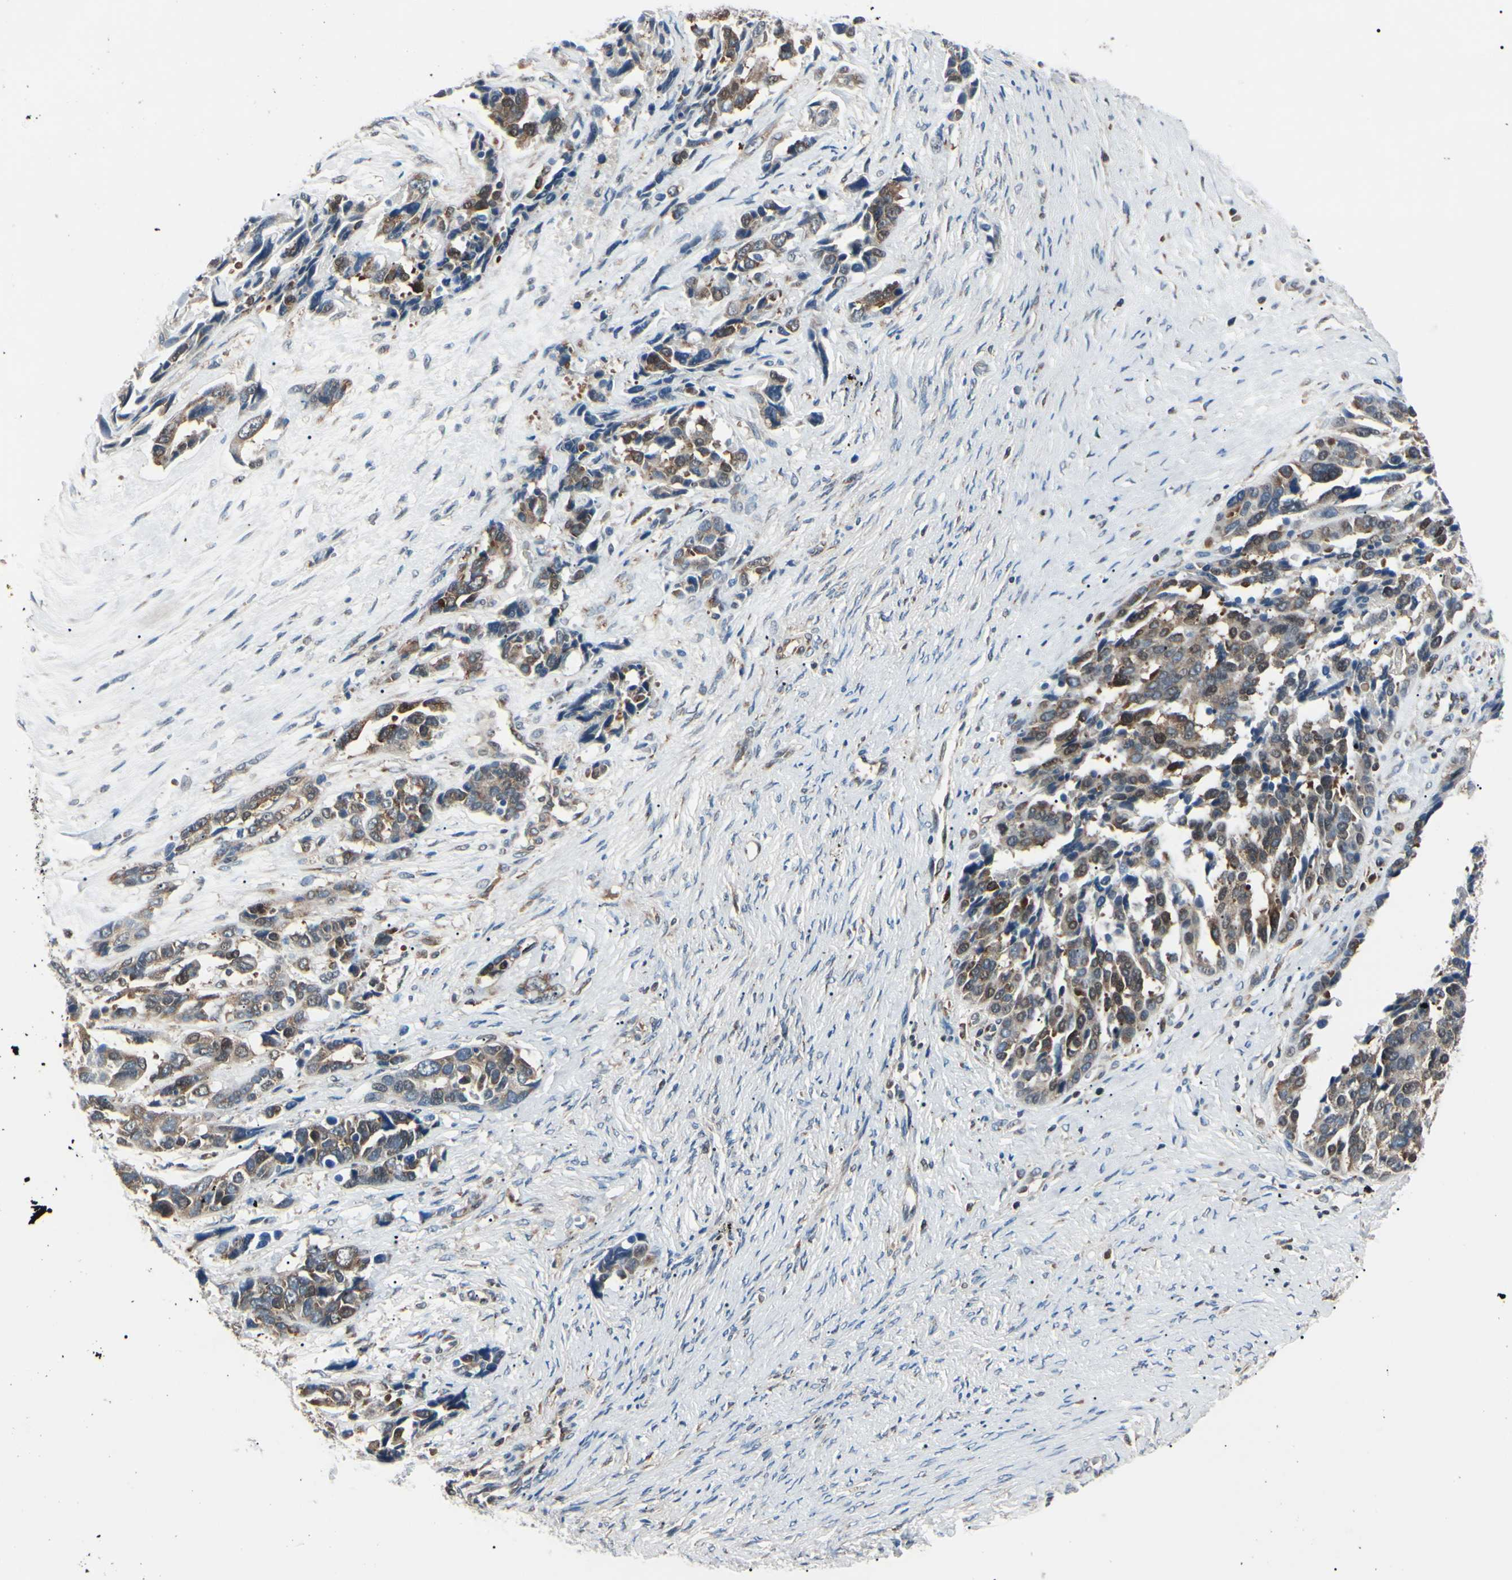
{"staining": {"intensity": "strong", "quantity": "<25%", "location": "cytoplasmic/membranous,nuclear"}, "tissue": "ovarian cancer", "cell_type": "Tumor cells", "image_type": "cancer", "snomed": [{"axis": "morphology", "description": "Cystadenocarcinoma, serous, NOS"}, {"axis": "topography", "description": "Ovary"}], "caption": "A medium amount of strong cytoplasmic/membranous and nuclear staining is appreciated in approximately <25% of tumor cells in ovarian cancer (serous cystadenocarcinoma) tissue.", "gene": "MAPRE1", "patient": {"sex": "female", "age": 44}}